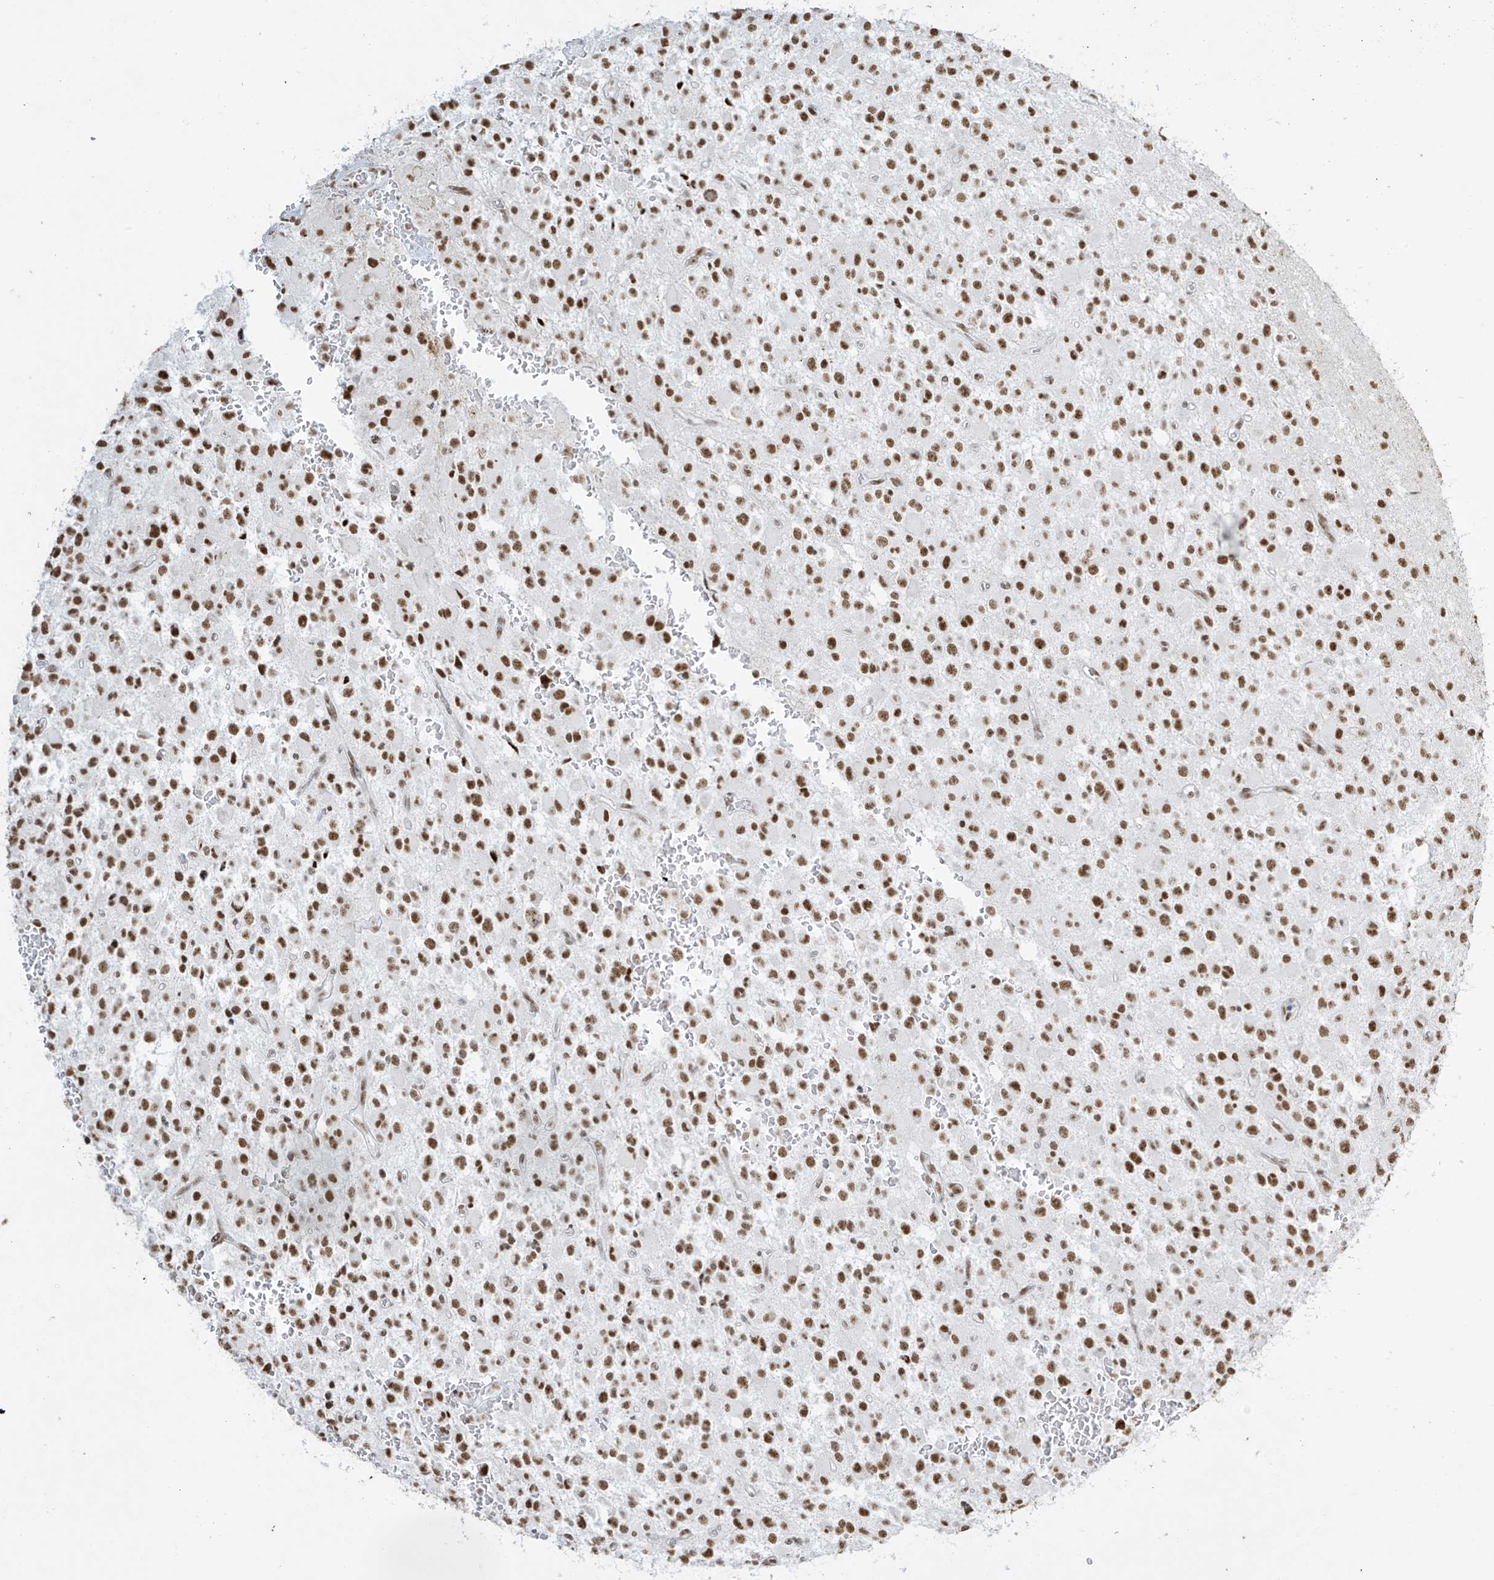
{"staining": {"intensity": "moderate", "quantity": ">75%", "location": "nuclear"}, "tissue": "glioma", "cell_type": "Tumor cells", "image_type": "cancer", "snomed": [{"axis": "morphology", "description": "Glioma, malignant, High grade"}, {"axis": "topography", "description": "Brain"}], "caption": "Immunohistochemical staining of human malignant glioma (high-grade) shows moderate nuclear protein positivity in approximately >75% of tumor cells. (Stains: DAB in brown, nuclei in blue, Microscopy: brightfield microscopy at high magnification).", "gene": "MS4A6A", "patient": {"sex": "male", "age": 34}}